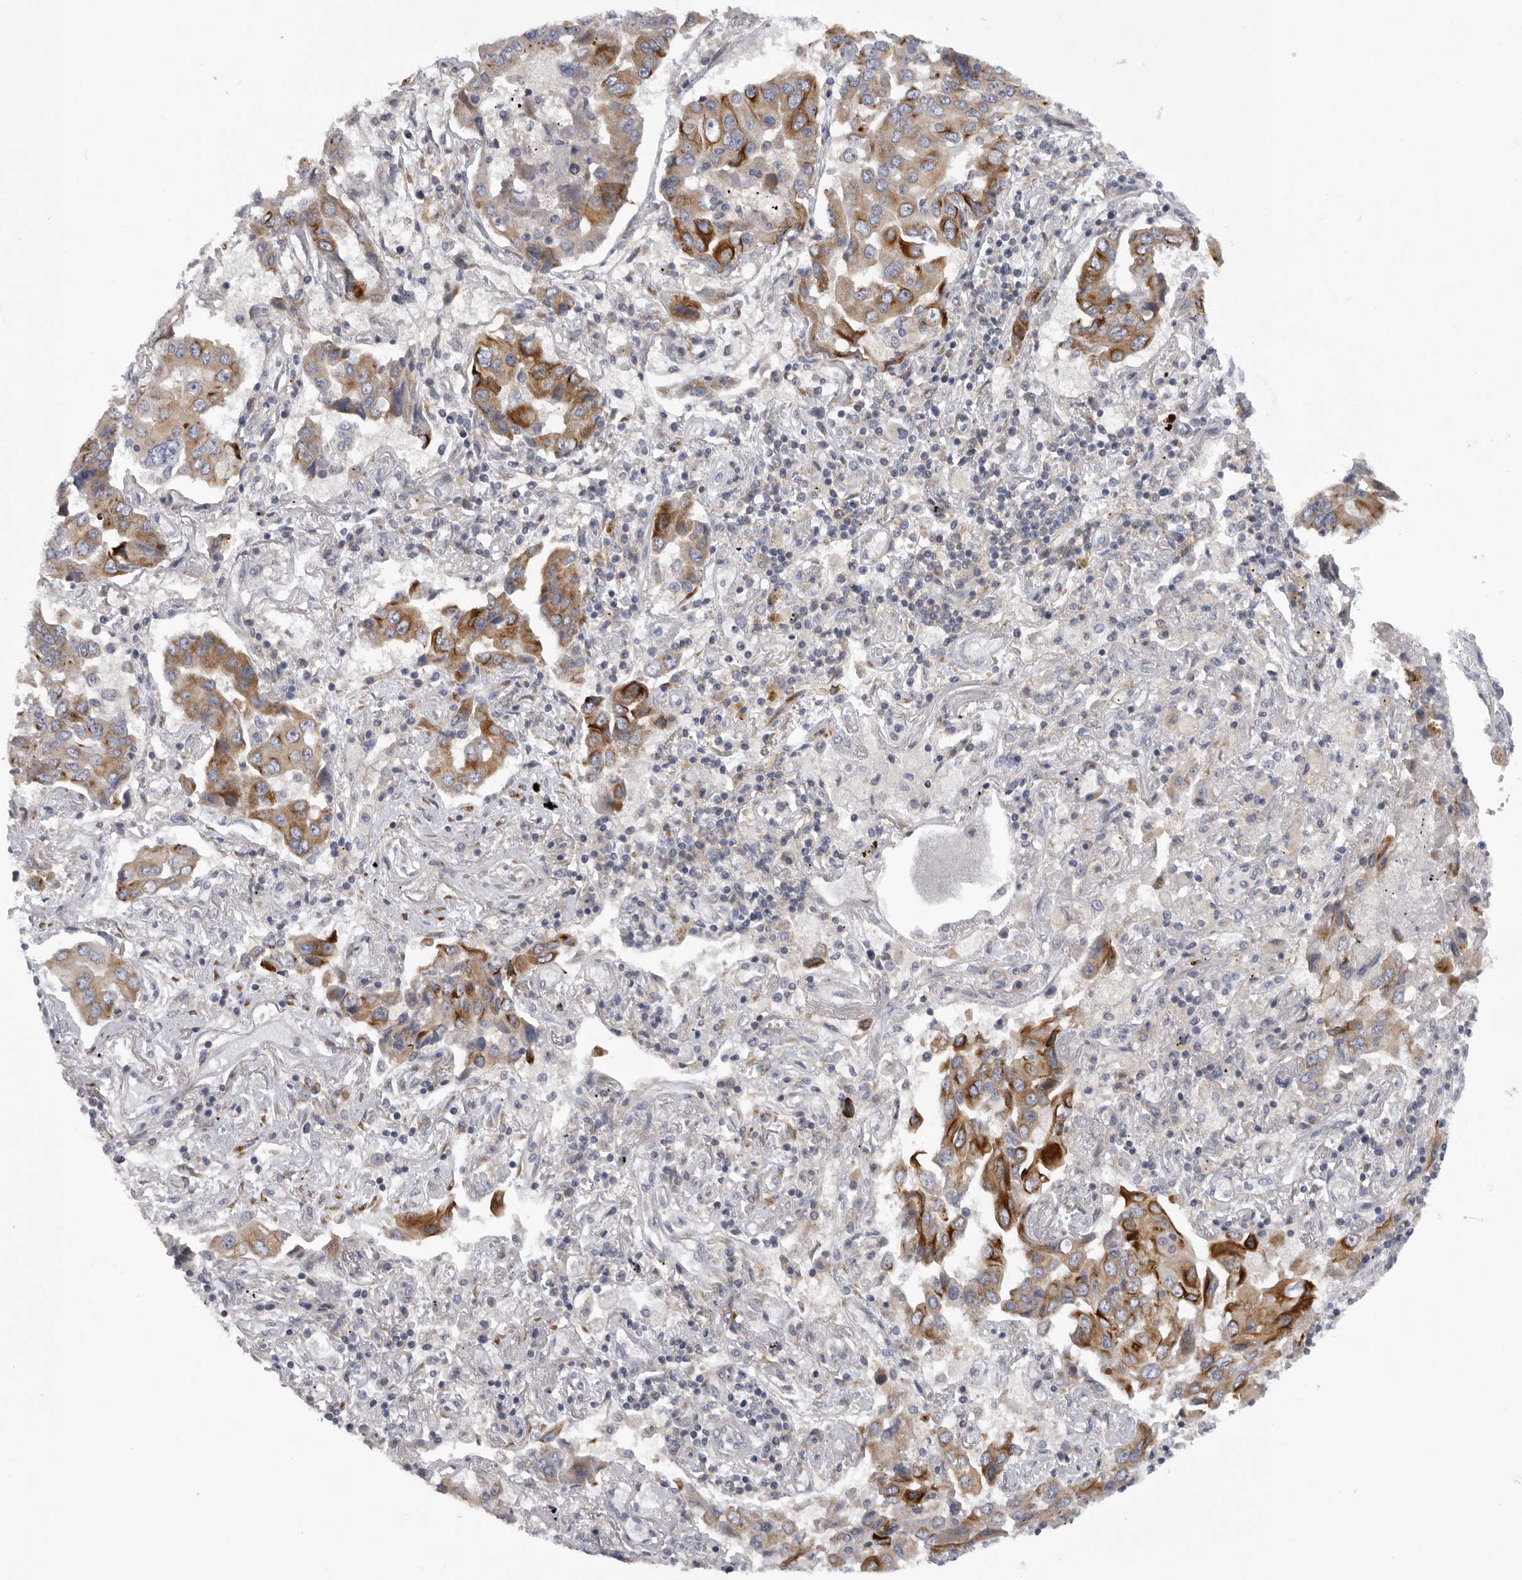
{"staining": {"intensity": "moderate", "quantity": ">75%", "location": "cytoplasmic/membranous"}, "tissue": "lung cancer", "cell_type": "Tumor cells", "image_type": "cancer", "snomed": [{"axis": "morphology", "description": "Adenocarcinoma, NOS"}, {"axis": "topography", "description": "Lung"}], "caption": "Lung adenocarcinoma was stained to show a protein in brown. There is medium levels of moderate cytoplasmic/membranous expression in approximately >75% of tumor cells. The staining was performed using DAB (3,3'-diaminobenzidine) to visualize the protein expression in brown, while the nuclei were stained in blue with hematoxylin (Magnification: 20x).", "gene": "USP24", "patient": {"sex": "female", "age": 65}}